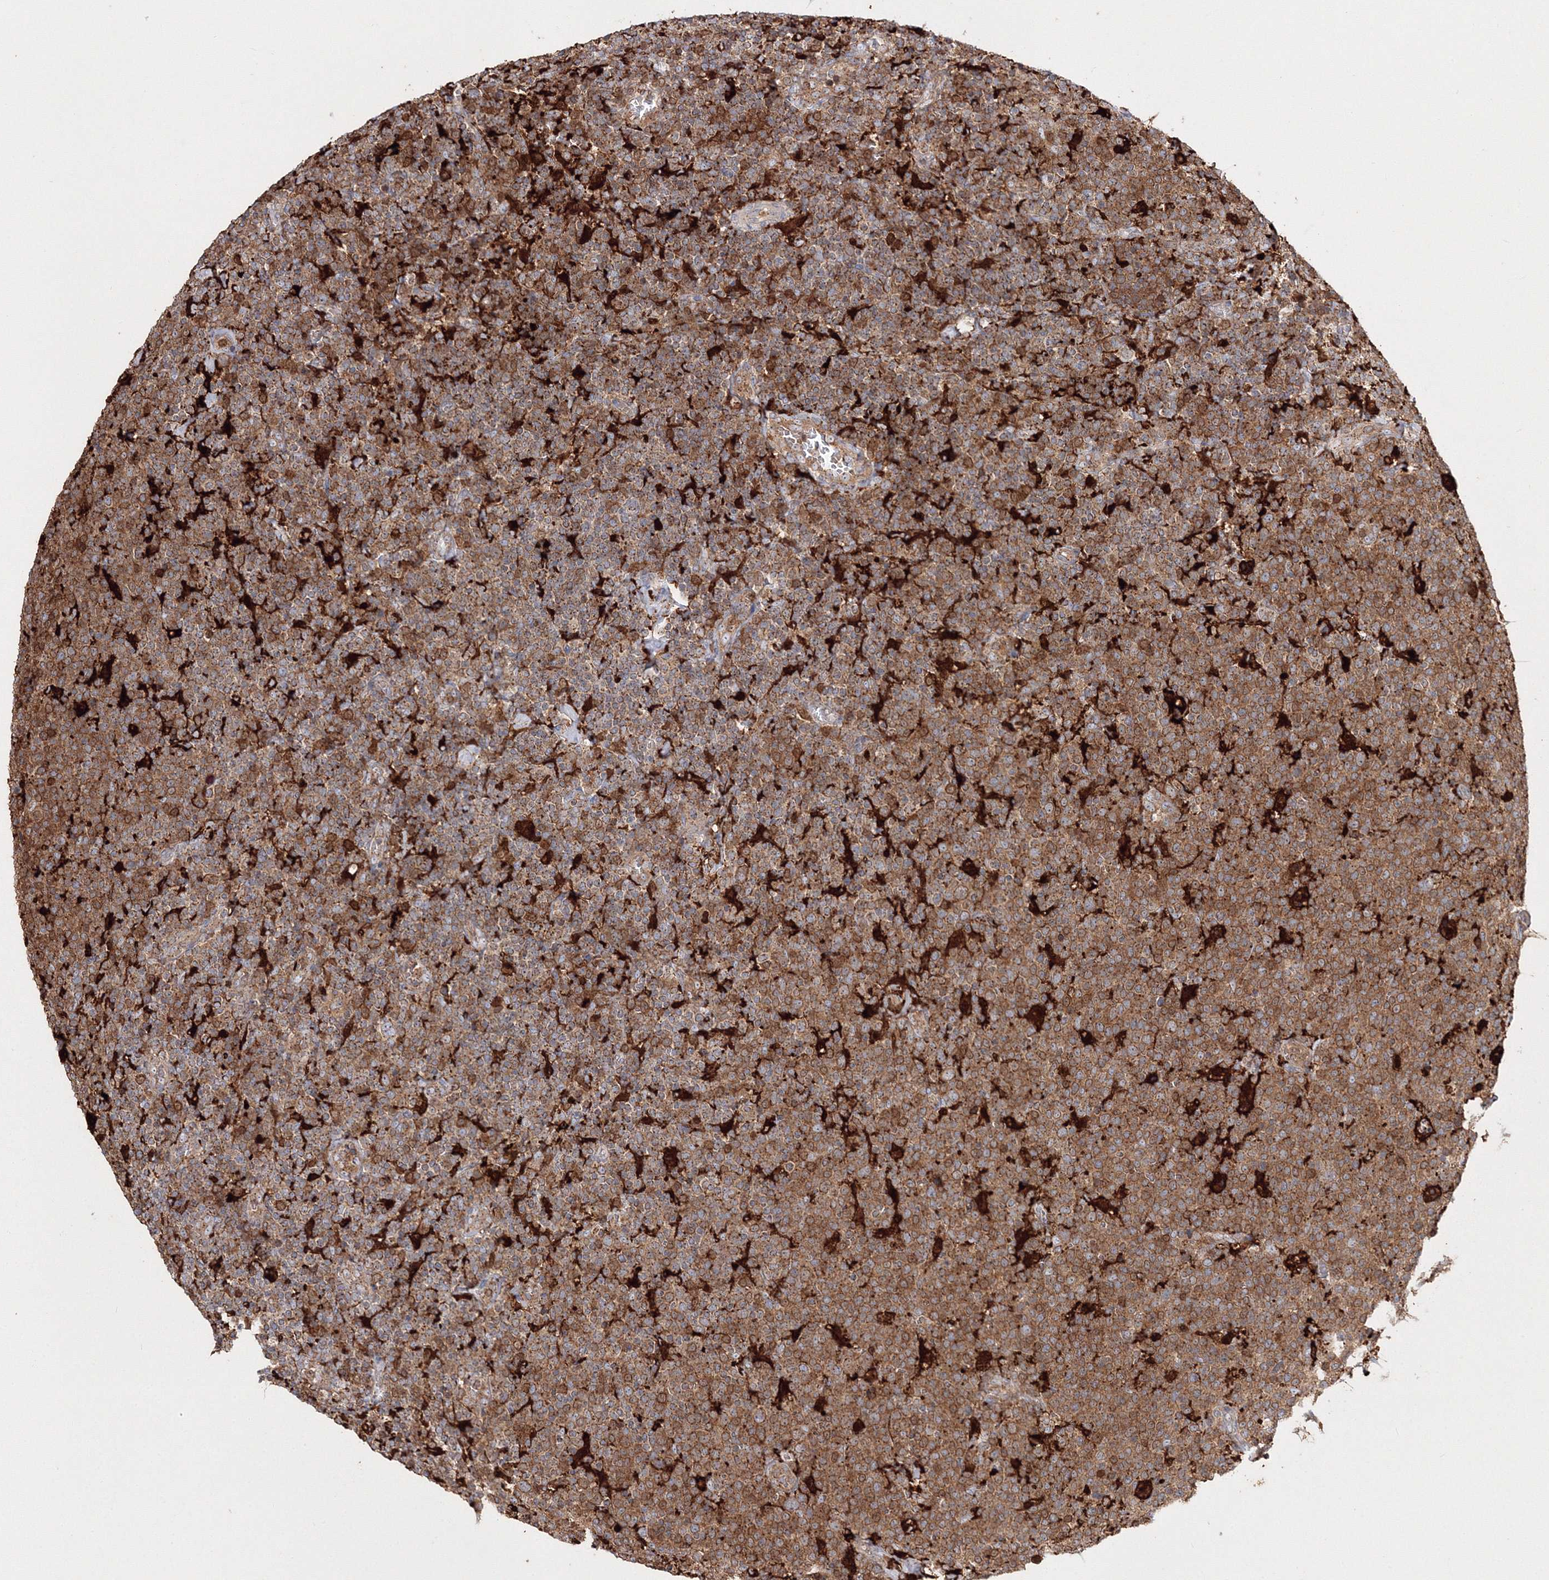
{"staining": {"intensity": "moderate", "quantity": ">75%", "location": "cytoplasmic/membranous"}, "tissue": "lymphoma", "cell_type": "Tumor cells", "image_type": "cancer", "snomed": [{"axis": "morphology", "description": "Malignant lymphoma, non-Hodgkin's type, High grade"}, {"axis": "topography", "description": "Lymph node"}], "caption": "Lymphoma was stained to show a protein in brown. There is medium levels of moderate cytoplasmic/membranous positivity in approximately >75% of tumor cells.", "gene": "ARCN1", "patient": {"sex": "male", "age": 61}}